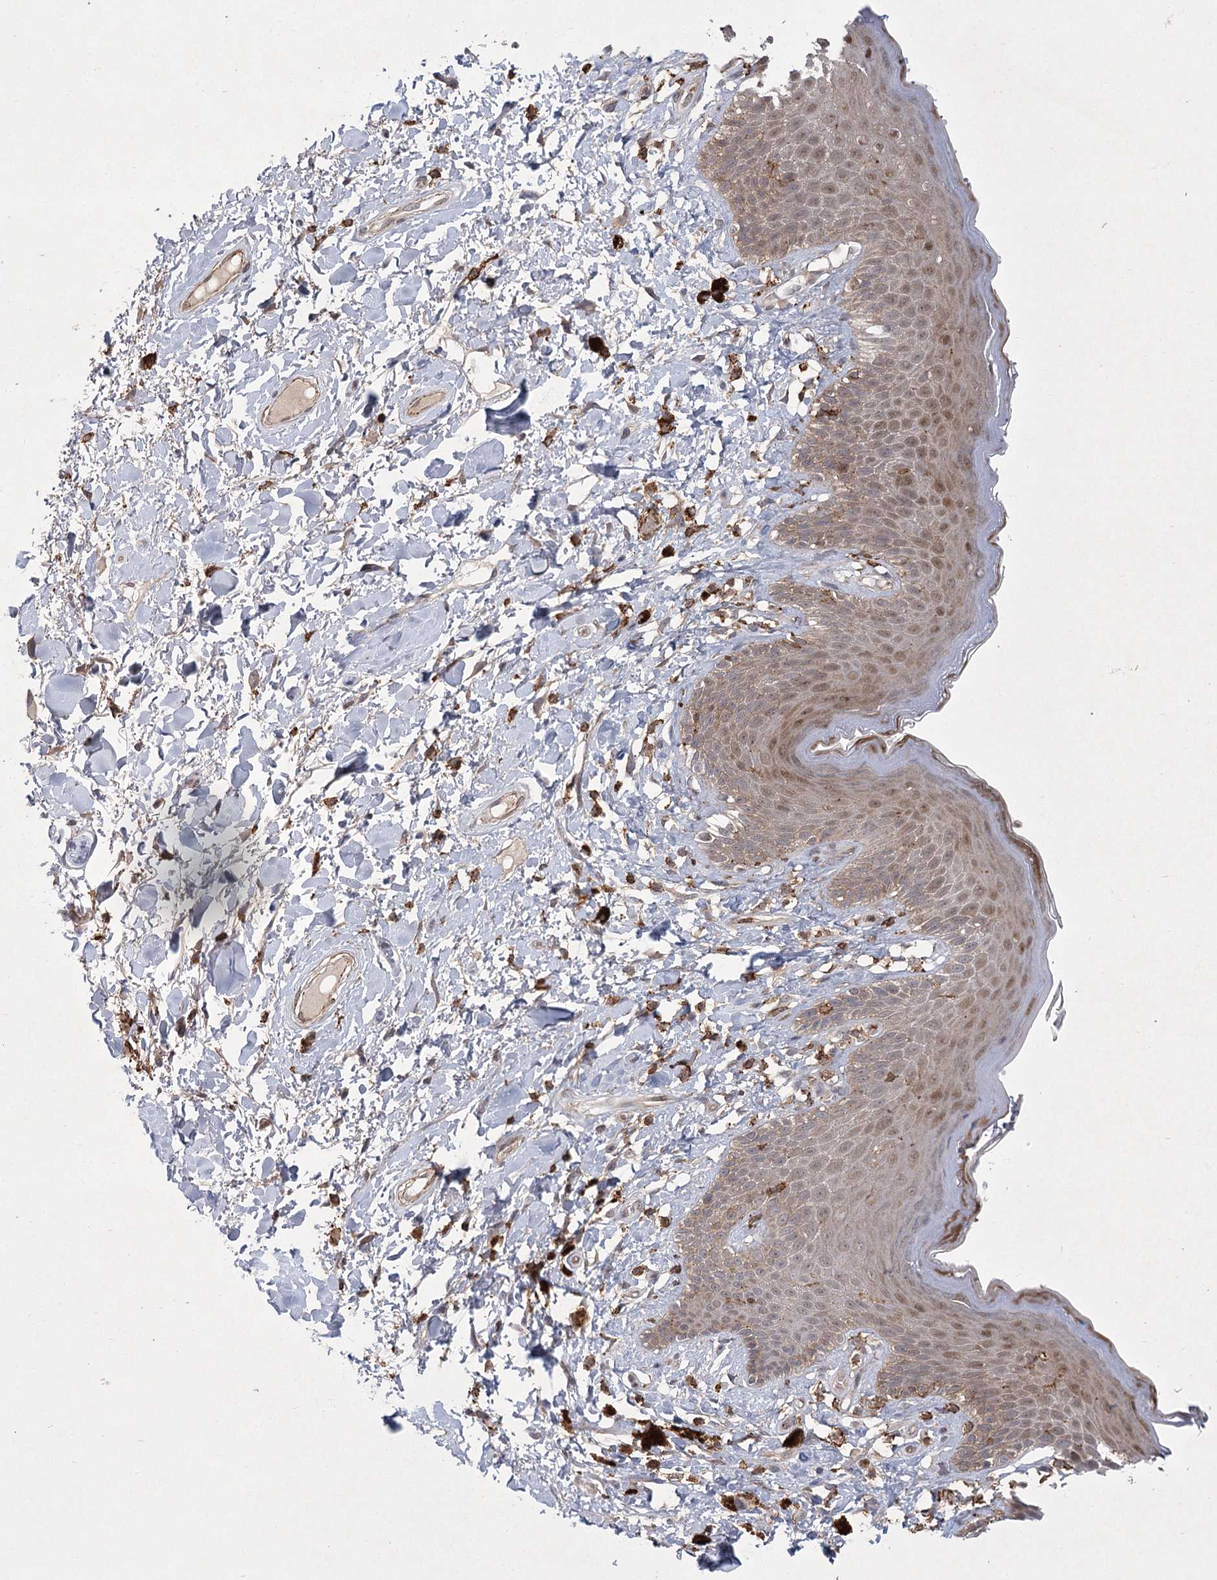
{"staining": {"intensity": "moderate", "quantity": "<25%", "location": "cytoplasmic/membranous,nuclear"}, "tissue": "skin", "cell_type": "Epidermal cells", "image_type": "normal", "snomed": [{"axis": "morphology", "description": "Normal tissue, NOS"}, {"axis": "topography", "description": "Anal"}], "caption": "Immunohistochemical staining of normal skin displays moderate cytoplasmic/membranous,nuclear protein expression in about <25% of epidermal cells.", "gene": "MEPE", "patient": {"sex": "female", "age": 78}}